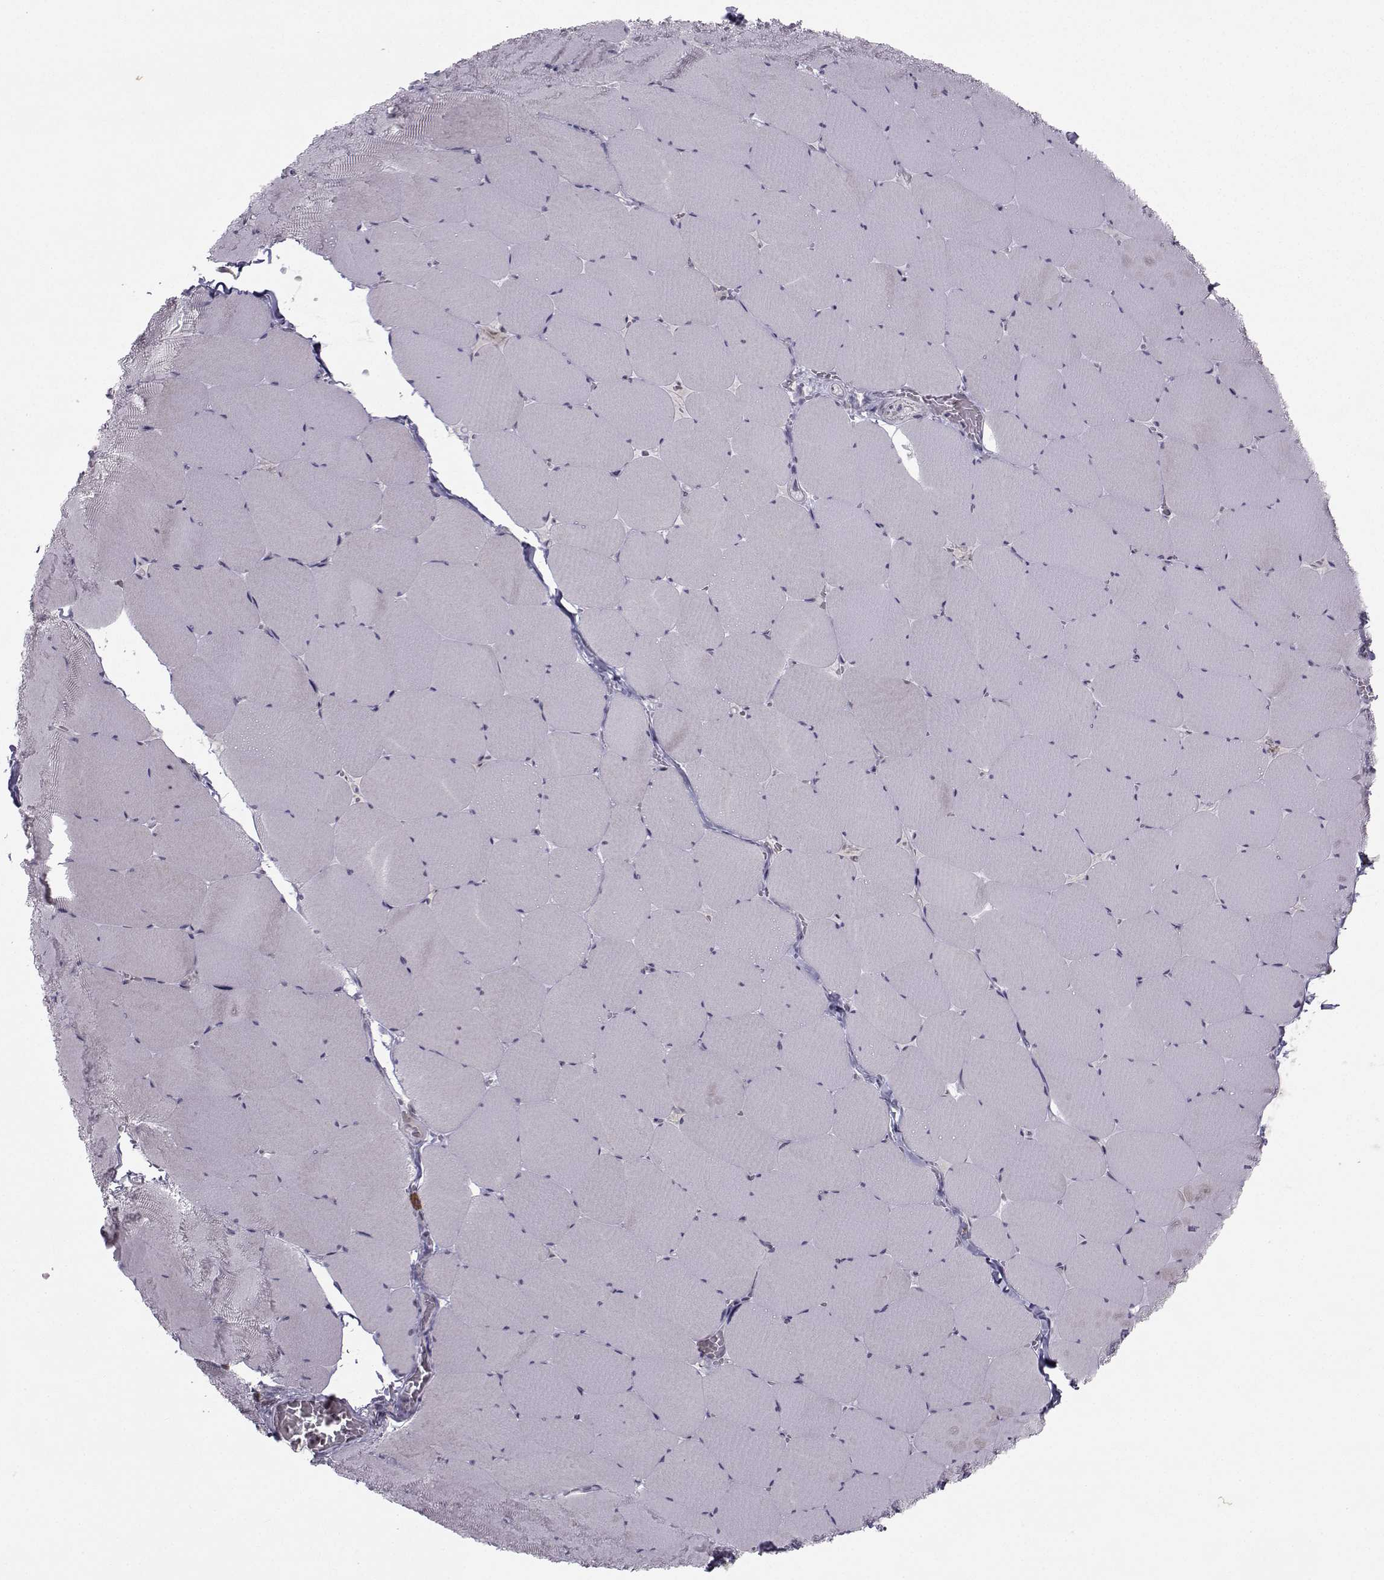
{"staining": {"intensity": "negative", "quantity": "none", "location": "none"}, "tissue": "skeletal muscle", "cell_type": "Myocytes", "image_type": "normal", "snomed": [{"axis": "morphology", "description": "Normal tissue, NOS"}, {"axis": "morphology", "description": "Malignant melanoma, Metastatic site"}, {"axis": "topography", "description": "Skeletal muscle"}], "caption": "Myocytes show no significant staining in unremarkable skeletal muscle. (IHC, brightfield microscopy, high magnification).", "gene": "LRP8", "patient": {"sex": "male", "age": 50}}